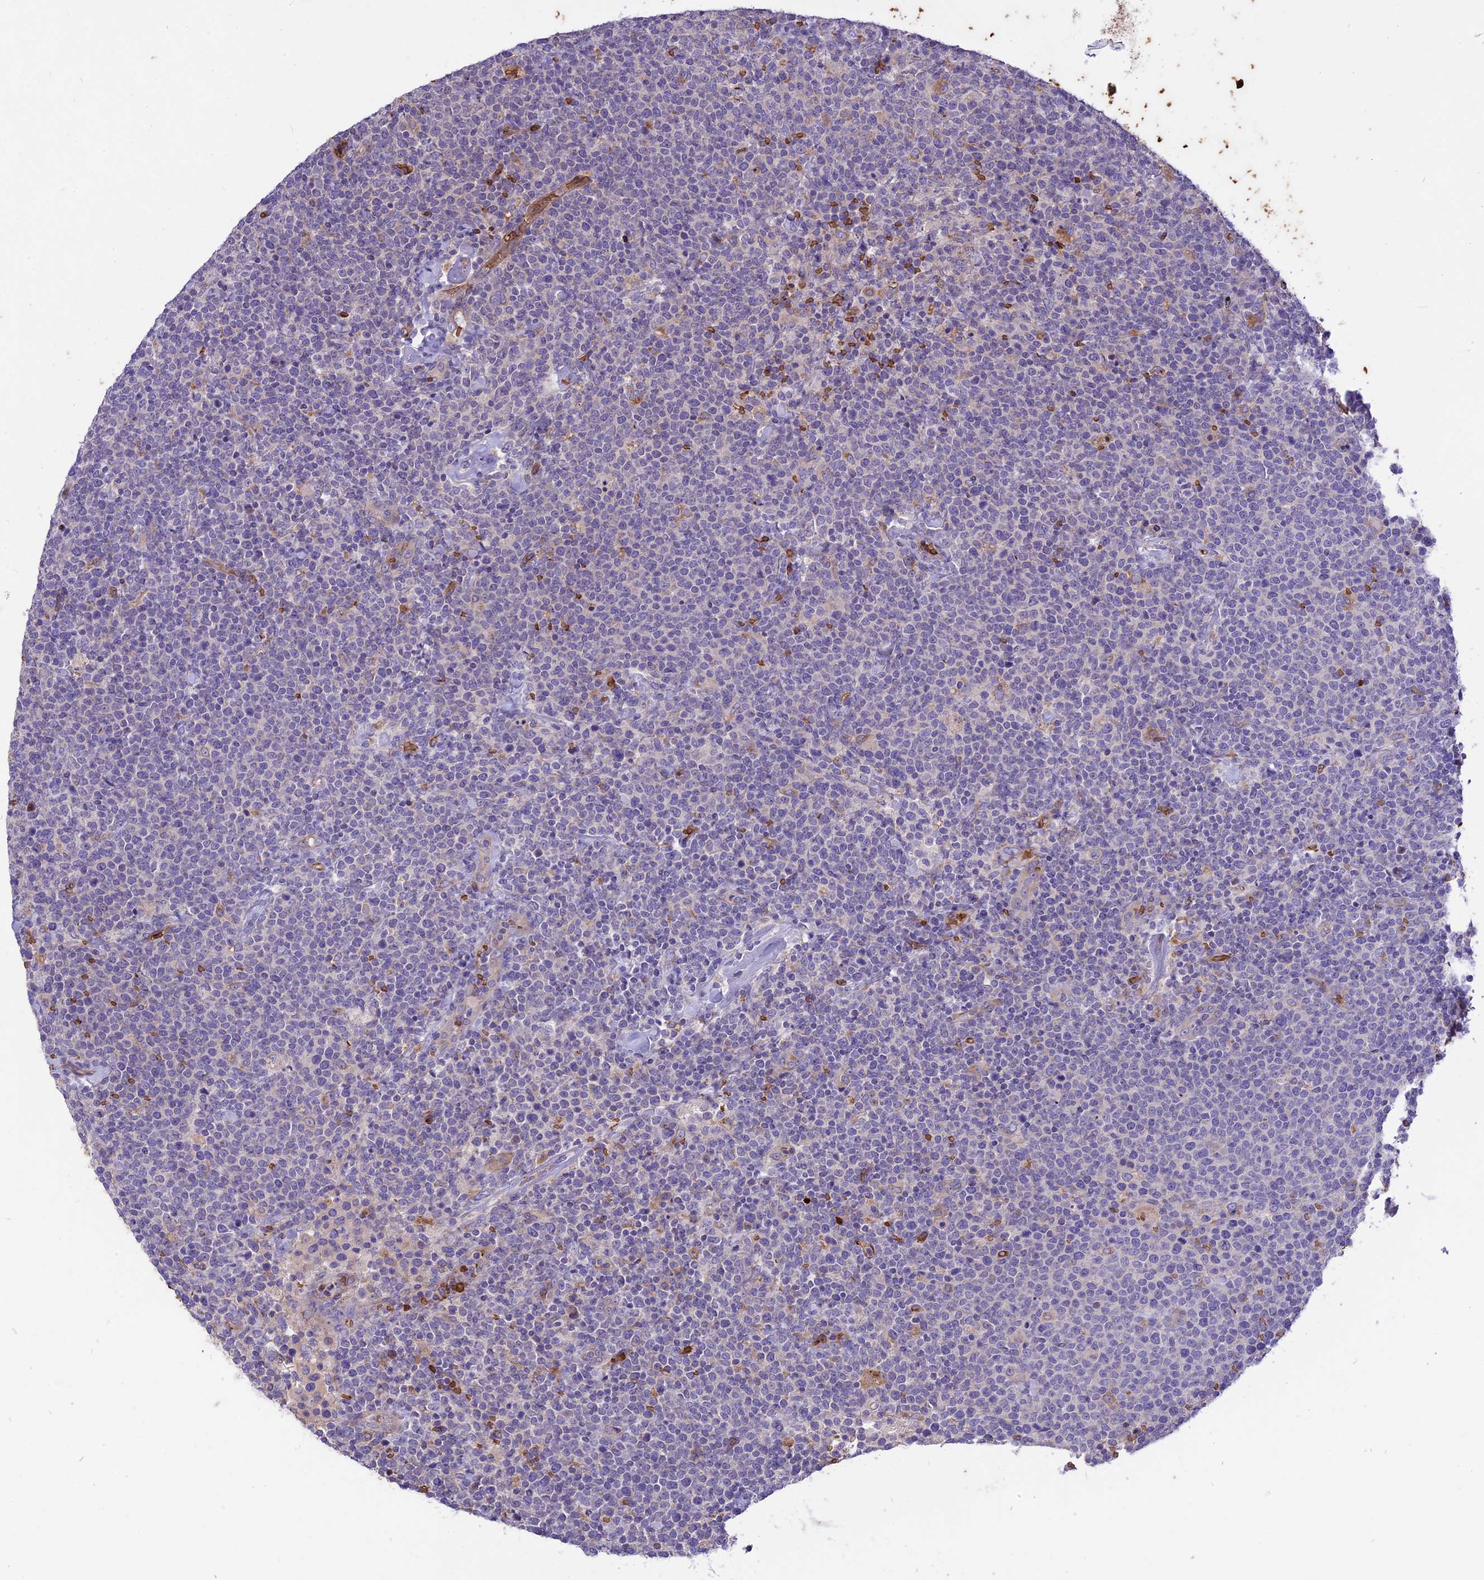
{"staining": {"intensity": "negative", "quantity": "none", "location": "none"}, "tissue": "lymphoma", "cell_type": "Tumor cells", "image_type": "cancer", "snomed": [{"axis": "morphology", "description": "Malignant lymphoma, non-Hodgkin's type, High grade"}, {"axis": "topography", "description": "Lymph node"}], "caption": "Lymphoma was stained to show a protein in brown. There is no significant expression in tumor cells.", "gene": "TTC4", "patient": {"sex": "male", "age": 61}}